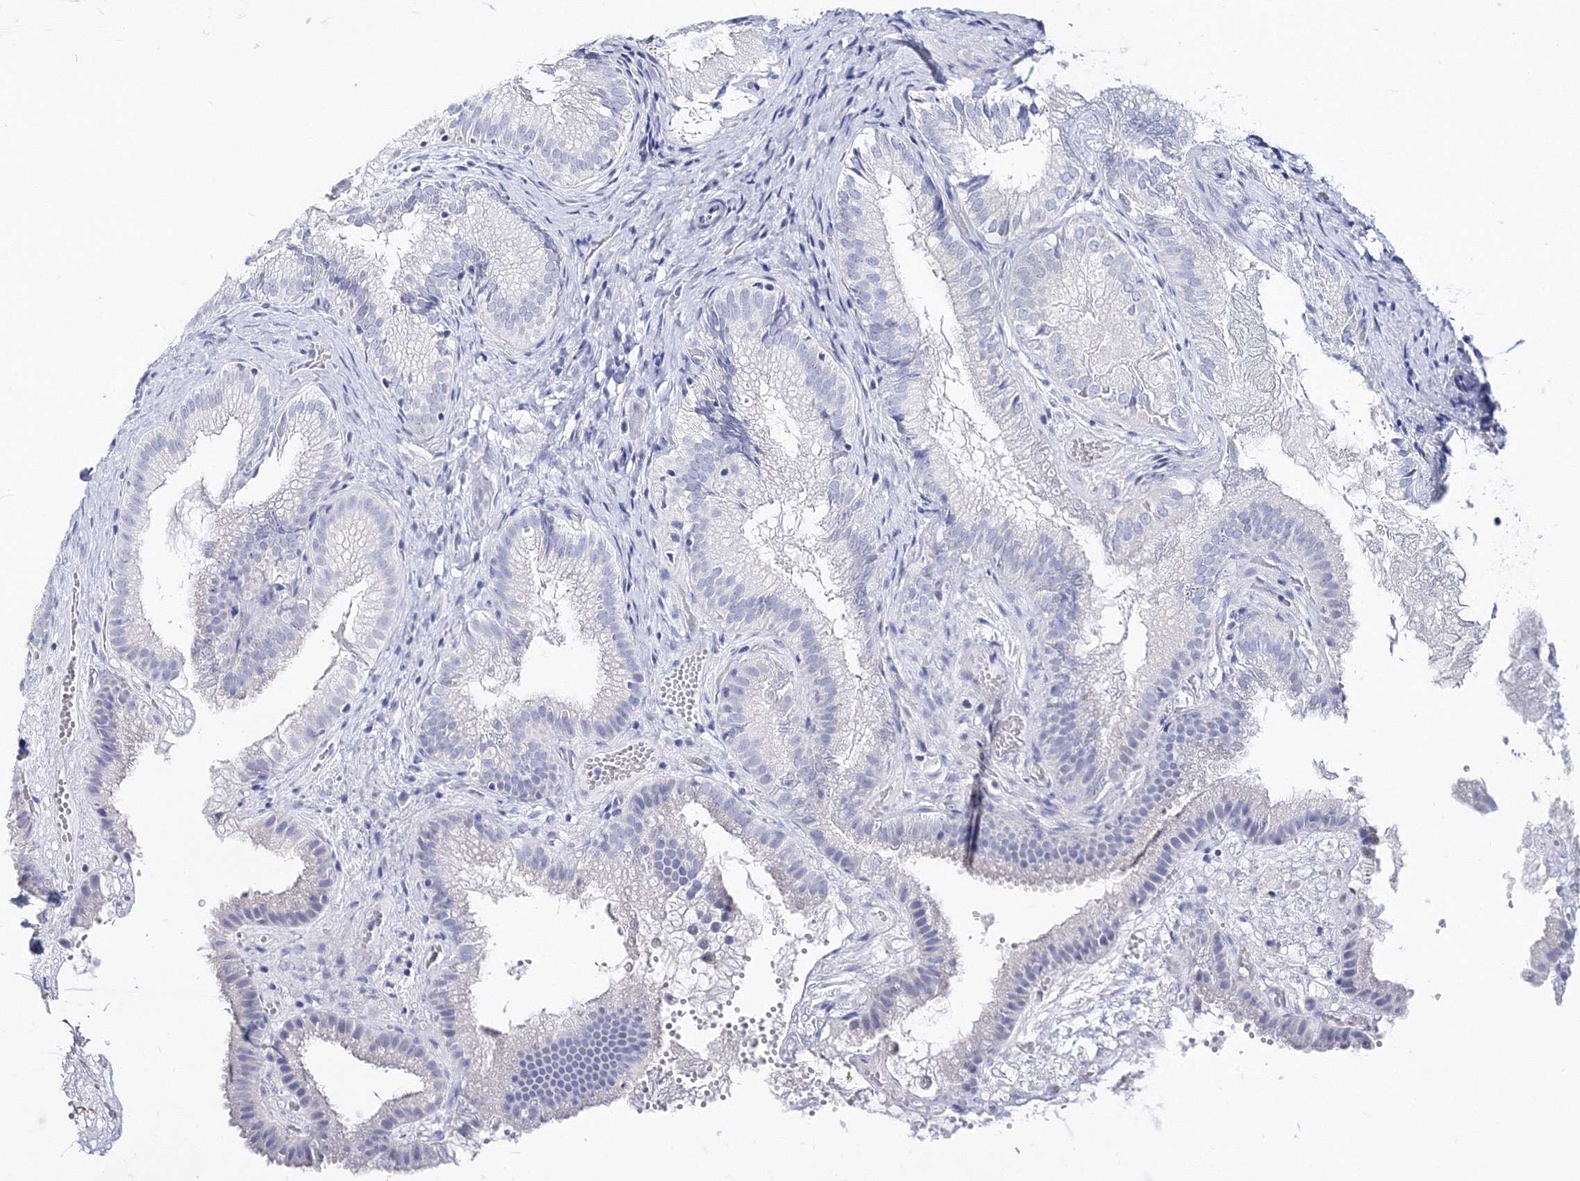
{"staining": {"intensity": "negative", "quantity": "none", "location": "none"}, "tissue": "gallbladder", "cell_type": "Glandular cells", "image_type": "normal", "snomed": [{"axis": "morphology", "description": "Normal tissue, NOS"}, {"axis": "topography", "description": "Gallbladder"}], "caption": "An IHC micrograph of benign gallbladder is shown. There is no staining in glandular cells of gallbladder.", "gene": "MYOZ2", "patient": {"sex": "female", "age": 30}}